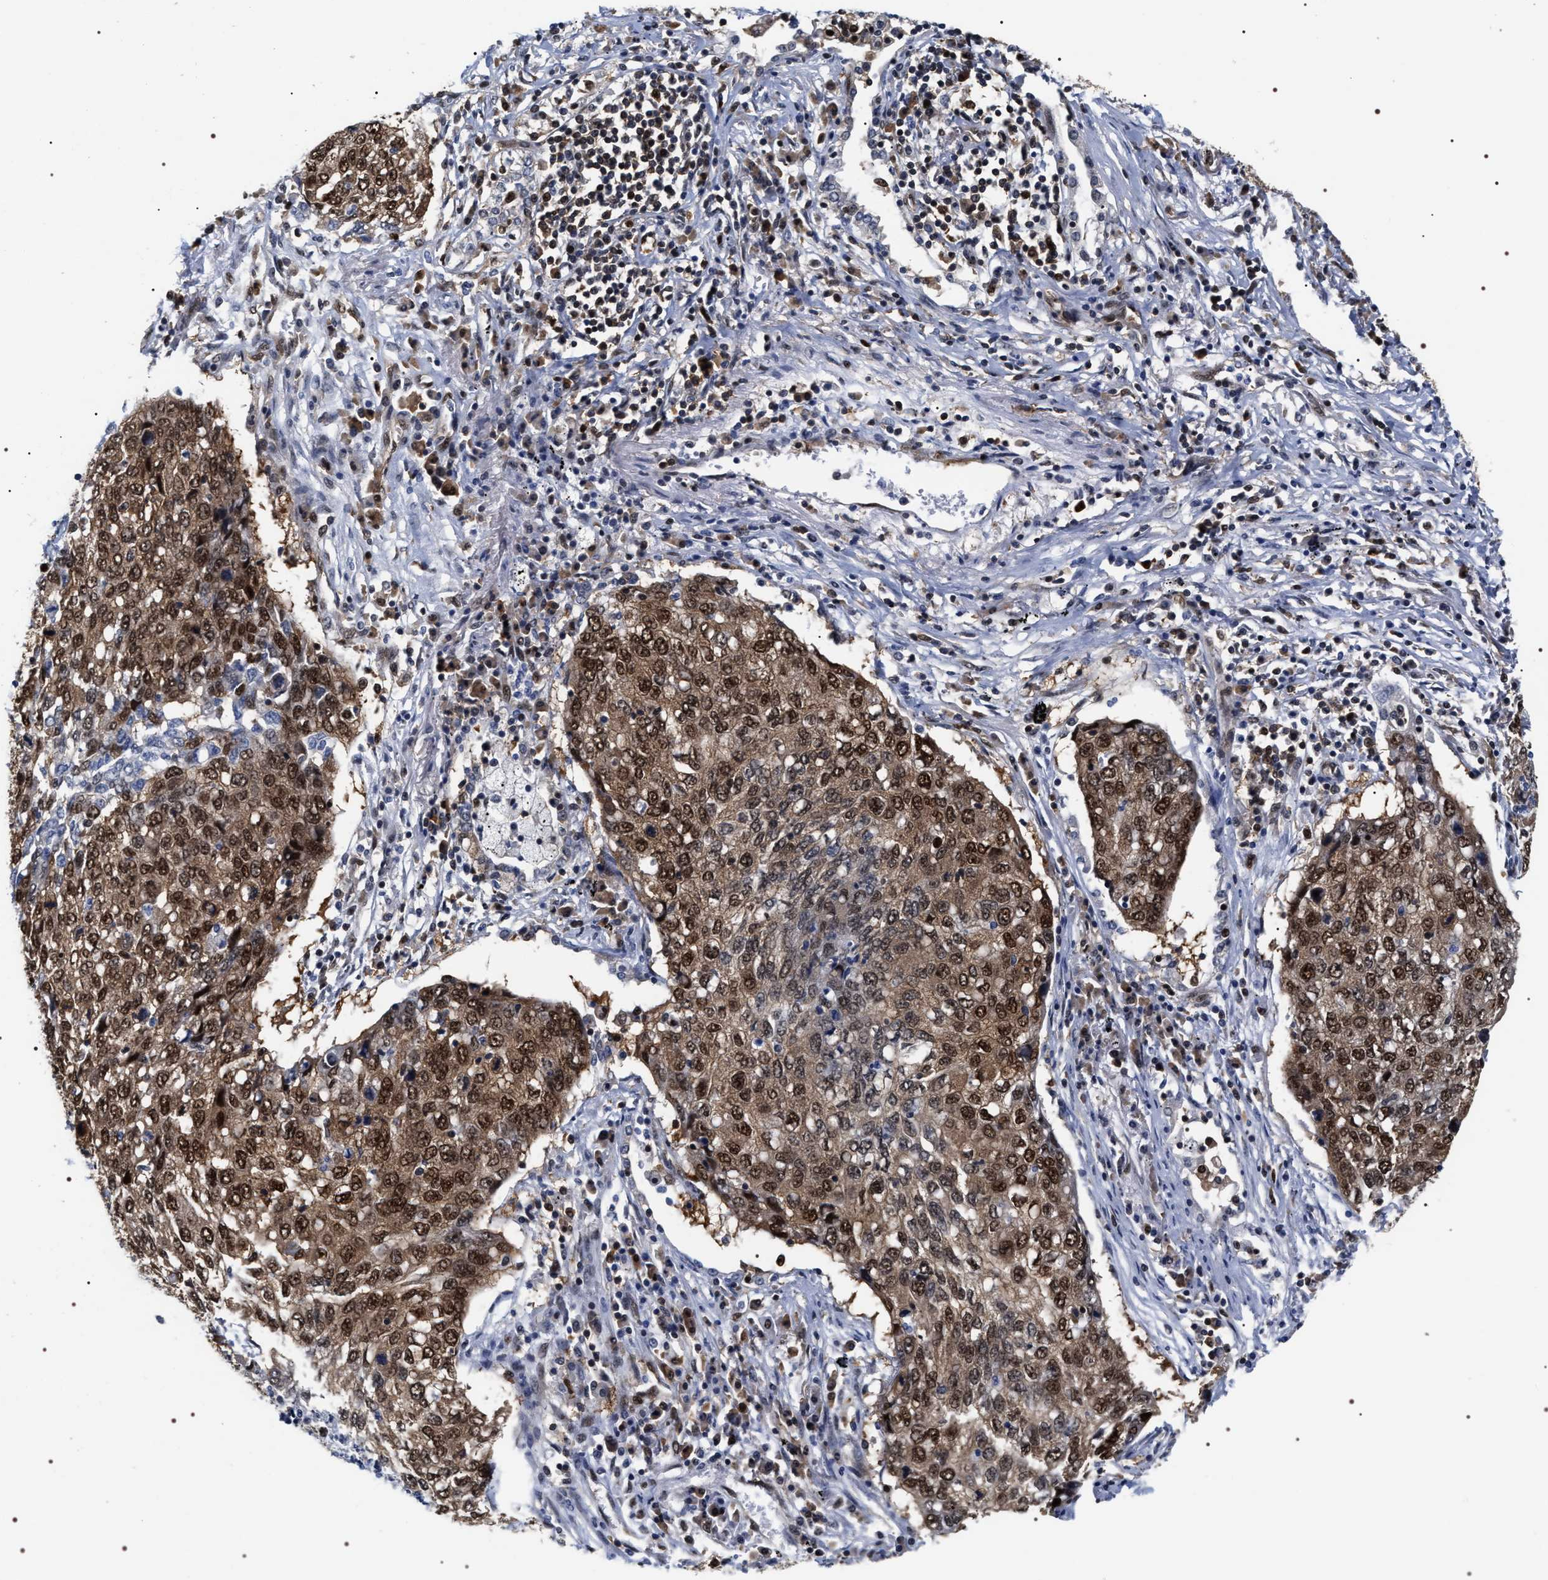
{"staining": {"intensity": "moderate", "quantity": ">75%", "location": "cytoplasmic/membranous,nuclear"}, "tissue": "lung cancer", "cell_type": "Tumor cells", "image_type": "cancer", "snomed": [{"axis": "morphology", "description": "Squamous cell carcinoma, NOS"}, {"axis": "topography", "description": "Lung"}], "caption": "IHC histopathology image of neoplastic tissue: human squamous cell carcinoma (lung) stained using immunohistochemistry (IHC) demonstrates medium levels of moderate protein expression localized specifically in the cytoplasmic/membranous and nuclear of tumor cells, appearing as a cytoplasmic/membranous and nuclear brown color.", "gene": "BAG6", "patient": {"sex": "female", "age": 63}}